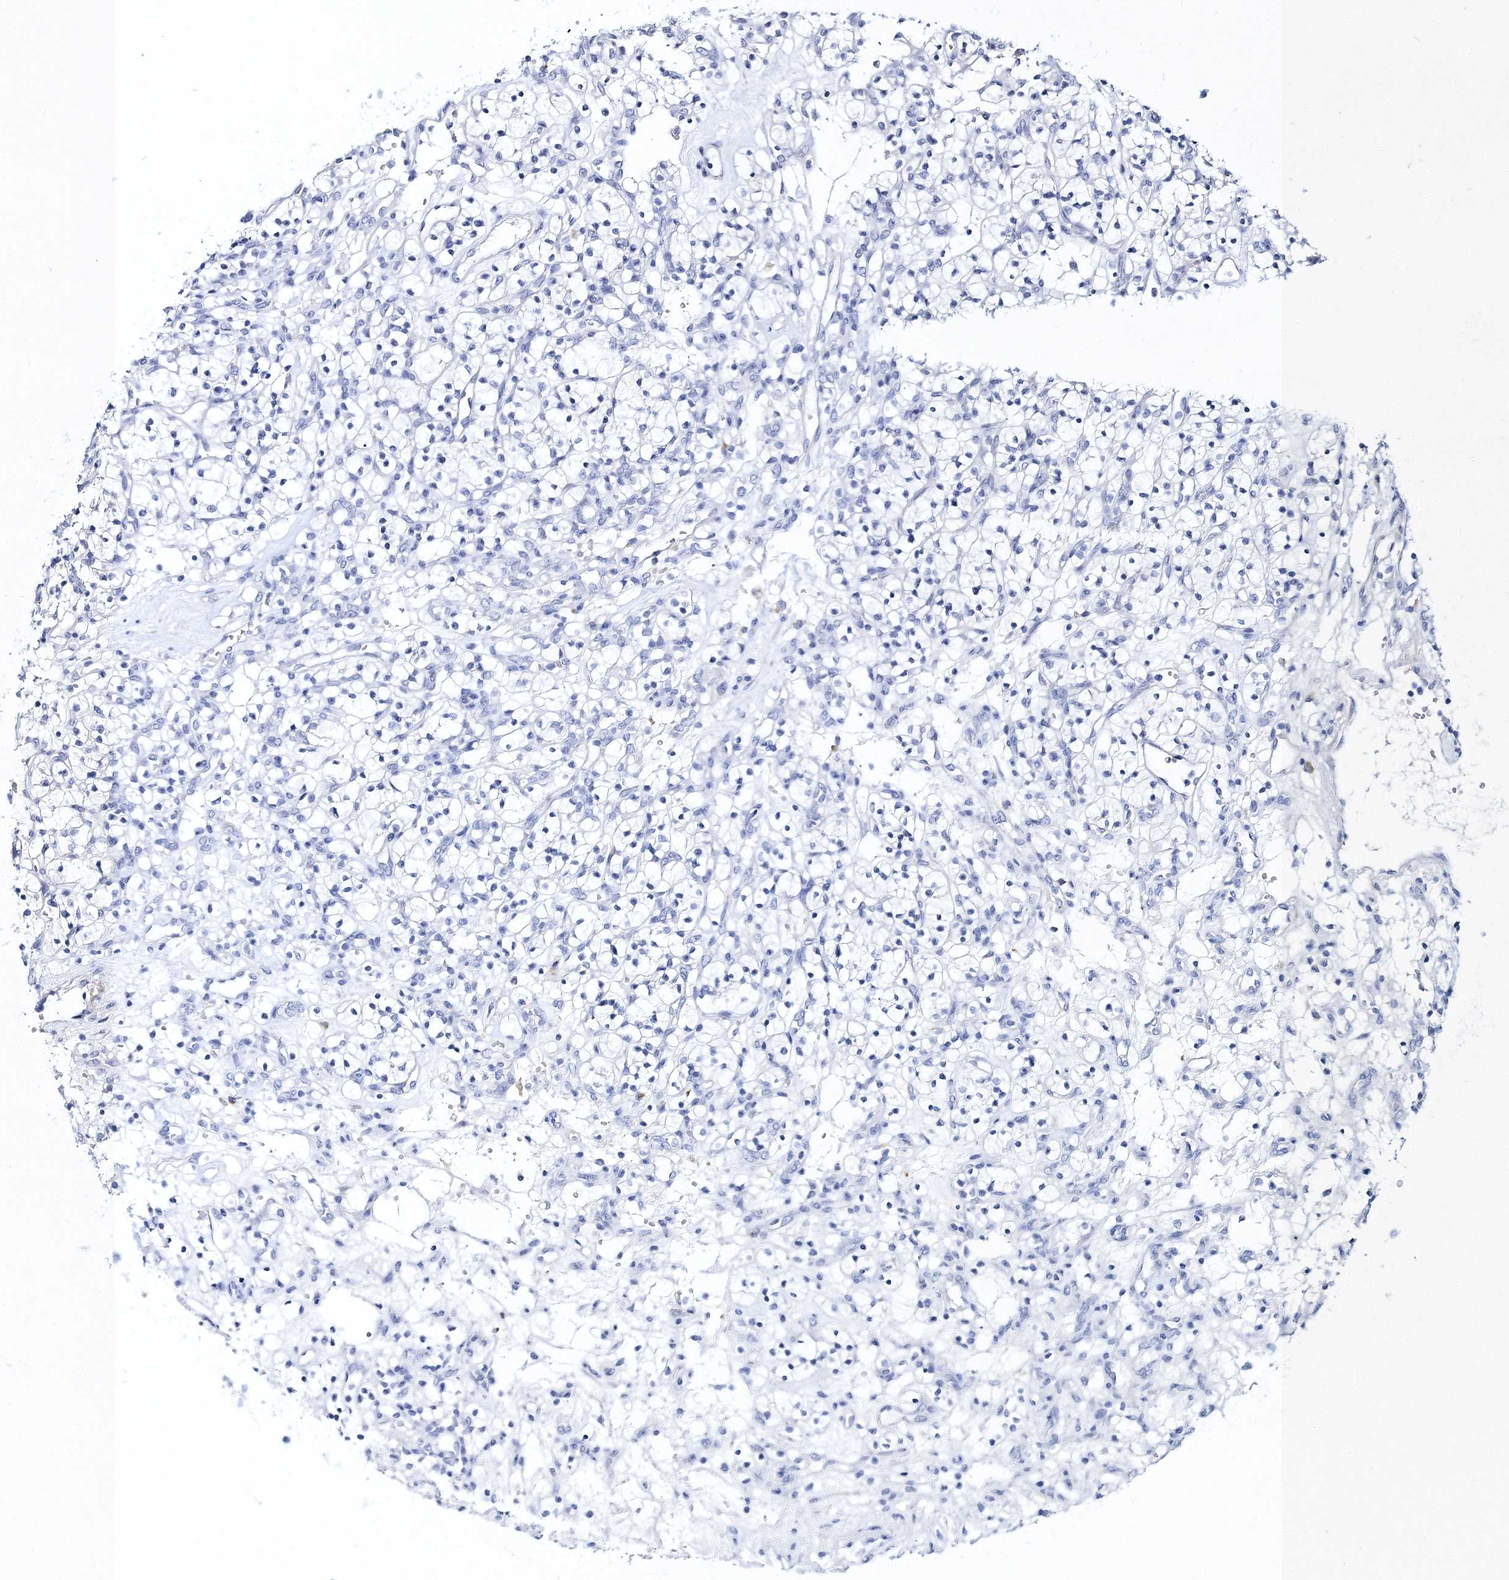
{"staining": {"intensity": "negative", "quantity": "none", "location": "none"}, "tissue": "renal cancer", "cell_type": "Tumor cells", "image_type": "cancer", "snomed": [{"axis": "morphology", "description": "Adenocarcinoma, NOS"}, {"axis": "topography", "description": "Kidney"}], "caption": "Tumor cells are negative for protein expression in human renal cancer.", "gene": "MYOZ2", "patient": {"sex": "female", "age": 57}}